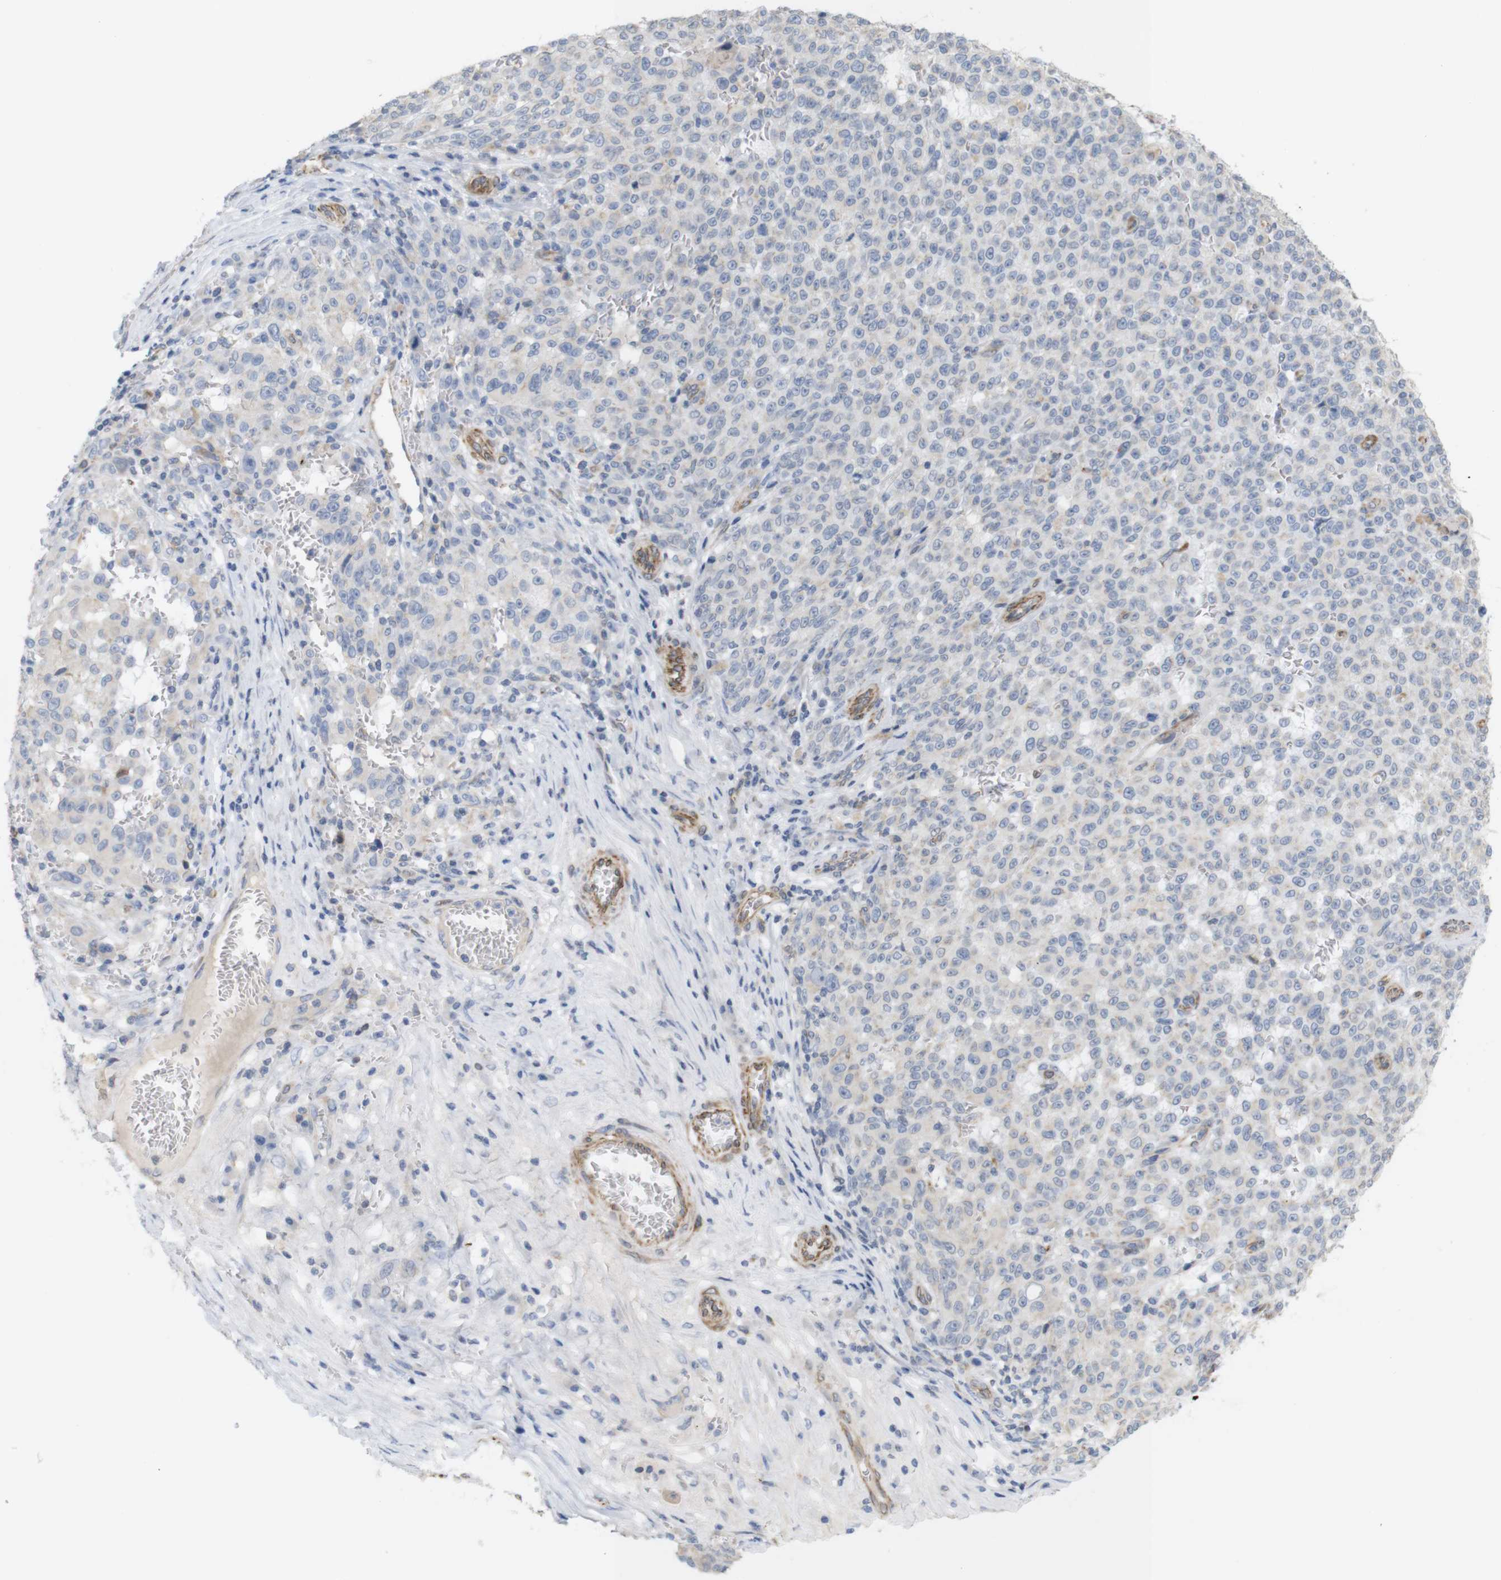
{"staining": {"intensity": "negative", "quantity": "none", "location": "none"}, "tissue": "melanoma", "cell_type": "Tumor cells", "image_type": "cancer", "snomed": [{"axis": "morphology", "description": "Malignant melanoma, NOS"}, {"axis": "topography", "description": "Skin"}], "caption": "Tumor cells are negative for brown protein staining in melanoma.", "gene": "ITPR1", "patient": {"sex": "female", "age": 82}}